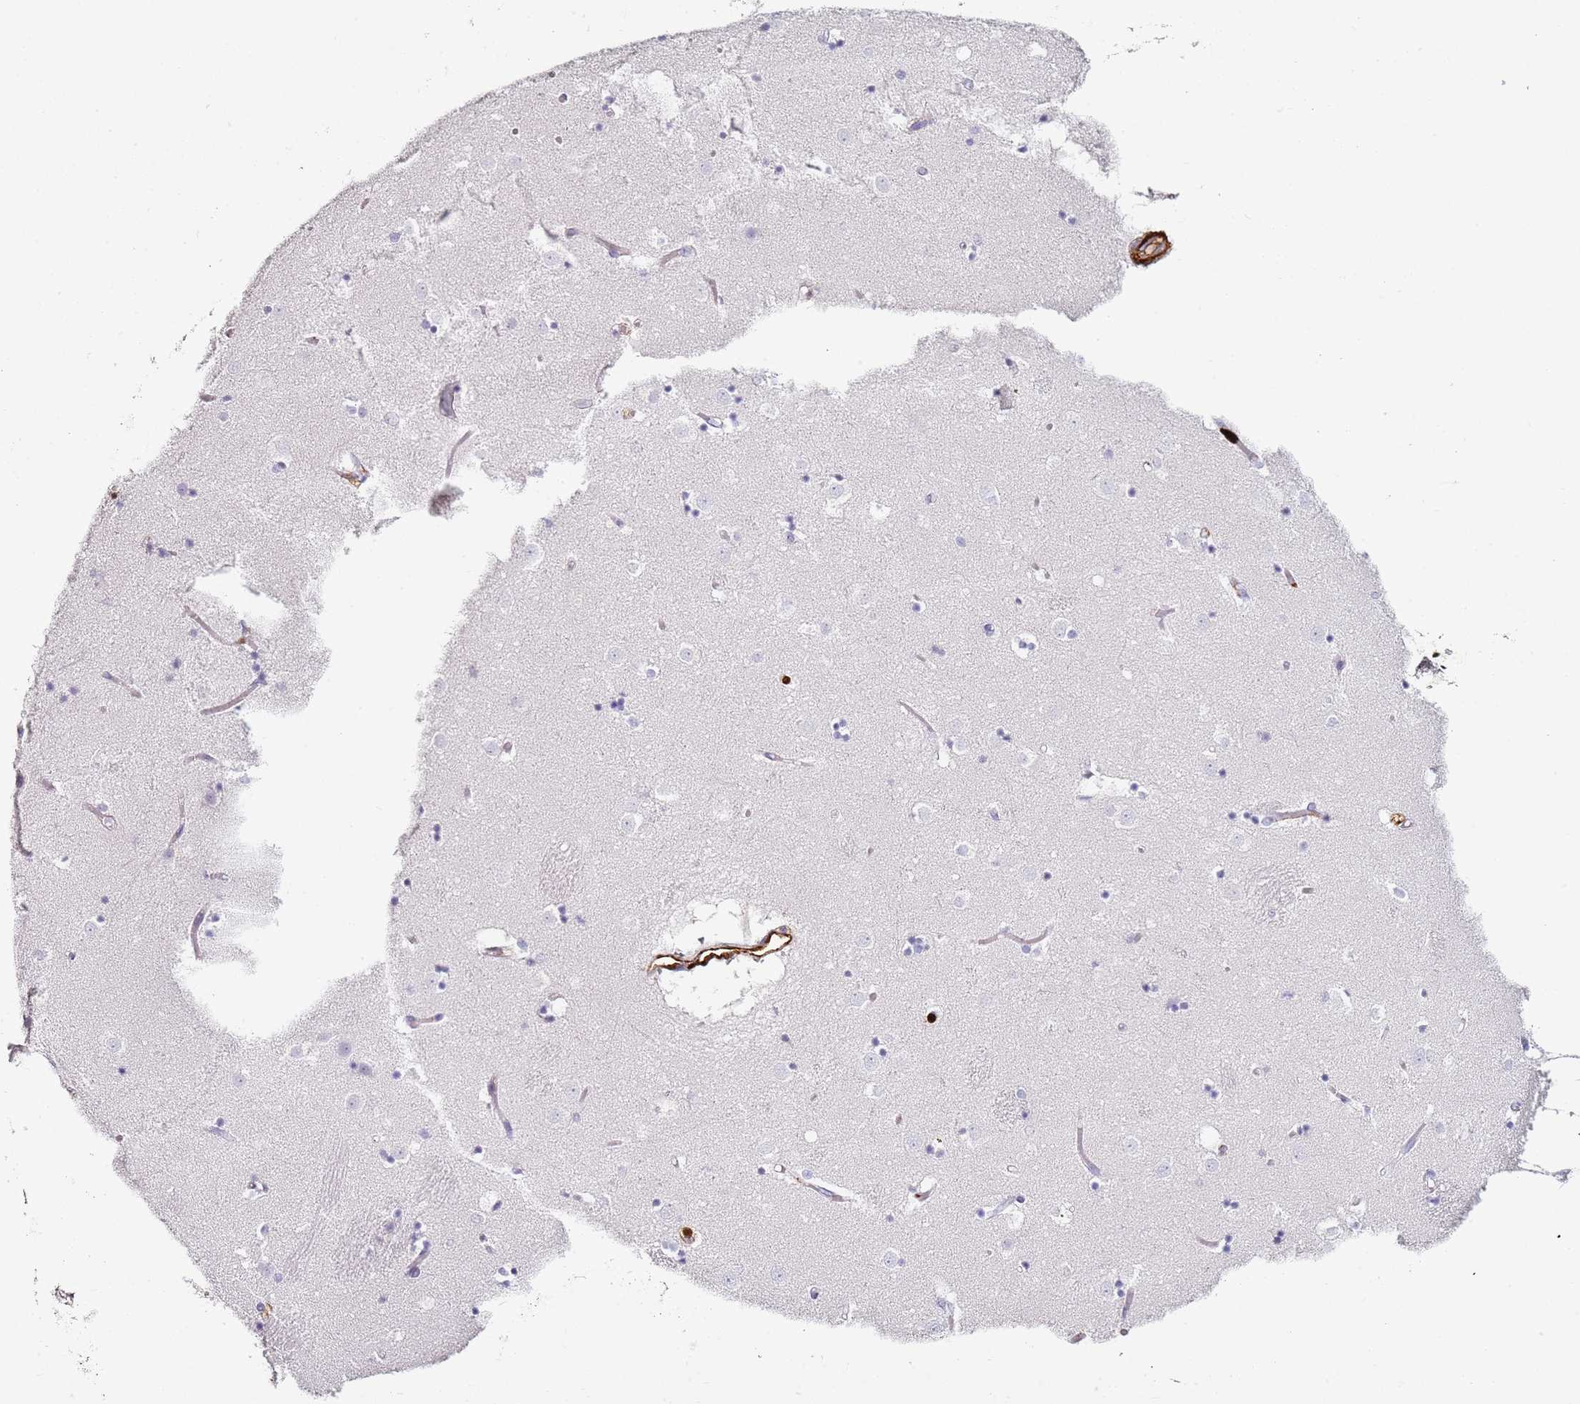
{"staining": {"intensity": "negative", "quantity": "none", "location": "none"}, "tissue": "caudate", "cell_type": "Glial cells", "image_type": "normal", "snomed": [{"axis": "morphology", "description": "Normal tissue, NOS"}, {"axis": "topography", "description": "Lateral ventricle wall"}], "caption": "Glial cells show no significant protein staining in benign caudate. The staining was performed using DAB to visualize the protein expression in brown, while the nuclei were stained in blue with hematoxylin (Magnification: 20x).", "gene": "S100A4", "patient": {"sex": "female", "age": 52}}